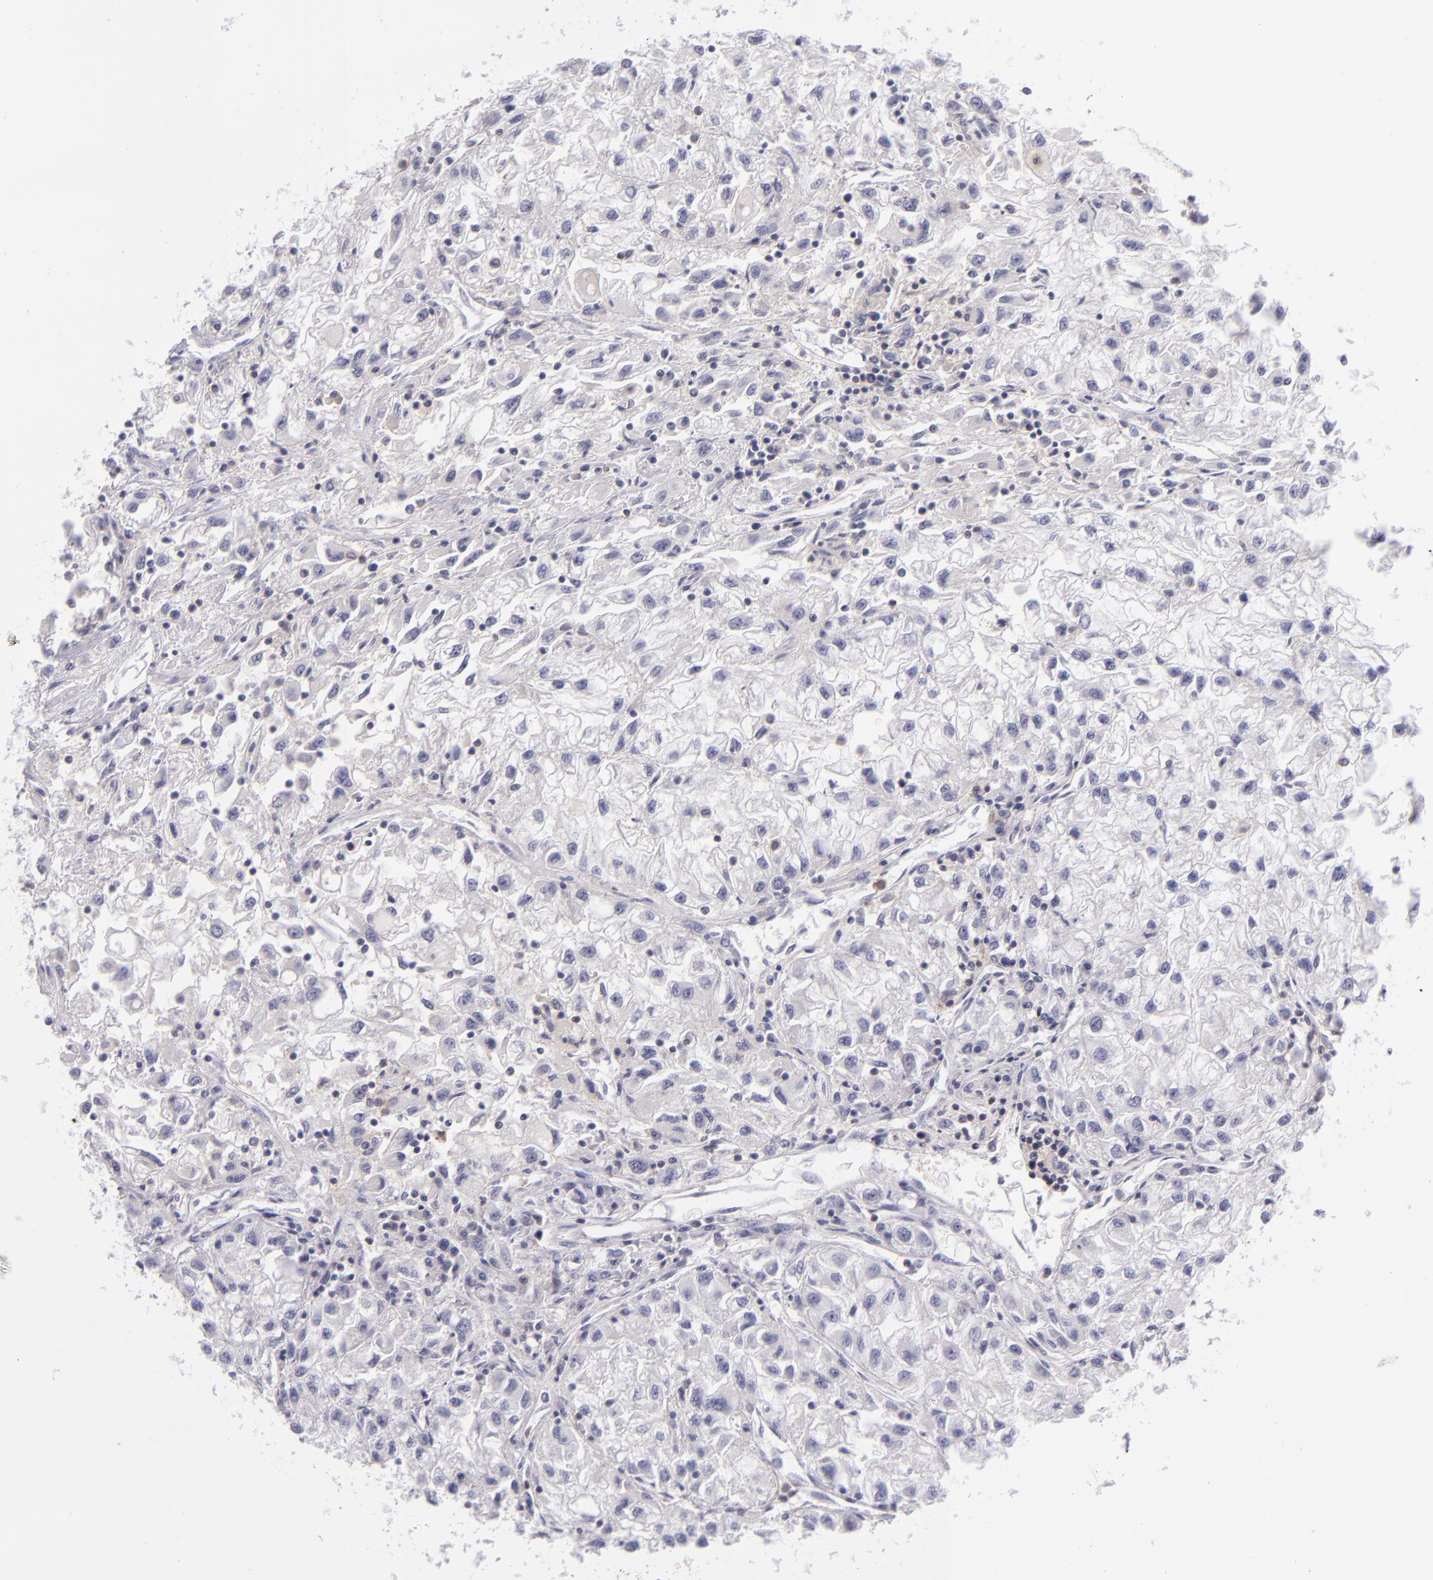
{"staining": {"intensity": "negative", "quantity": "none", "location": "none"}, "tissue": "renal cancer", "cell_type": "Tumor cells", "image_type": "cancer", "snomed": [{"axis": "morphology", "description": "Adenocarcinoma, NOS"}, {"axis": "topography", "description": "Kidney"}], "caption": "Renal cancer (adenocarcinoma) stained for a protein using immunohistochemistry exhibits no positivity tumor cells.", "gene": "CD48", "patient": {"sex": "male", "age": 59}}